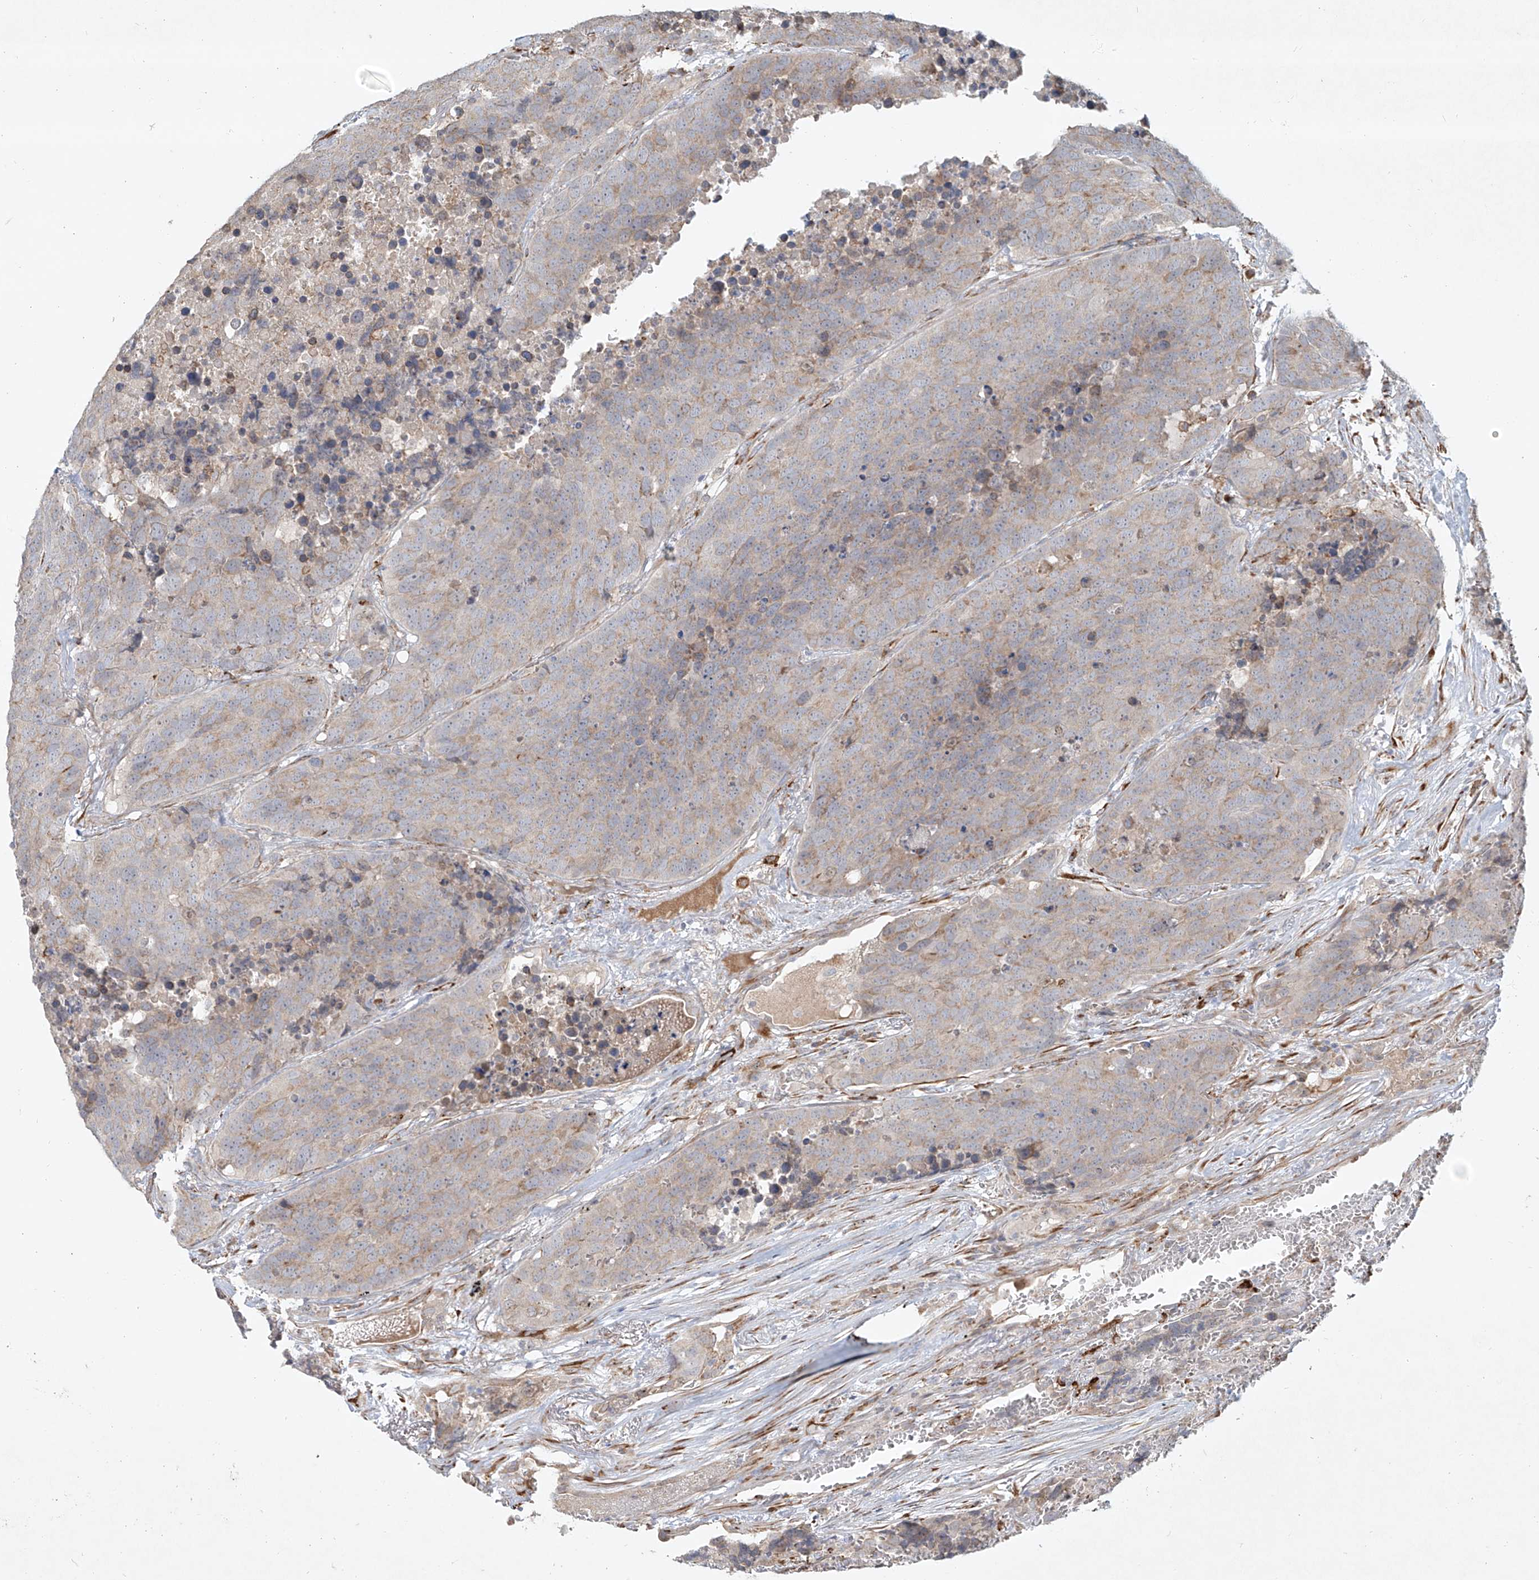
{"staining": {"intensity": "negative", "quantity": "none", "location": "none"}, "tissue": "carcinoid", "cell_type": "Tumor cells", "image_type": "cancer", "snomed": [{"axis": "morphology", "description": "Carcinoid, malignant, NOS"}, {"axis": "topography", "description": "Lung"}], "caption": "Immunohistochemistry (IHC) image of carcinoid (malignant) stained for a protein (brown), which displays no positivity in tumor cells.", "gene": "CD209", "patient": {"sex": "male", "age": 60}}